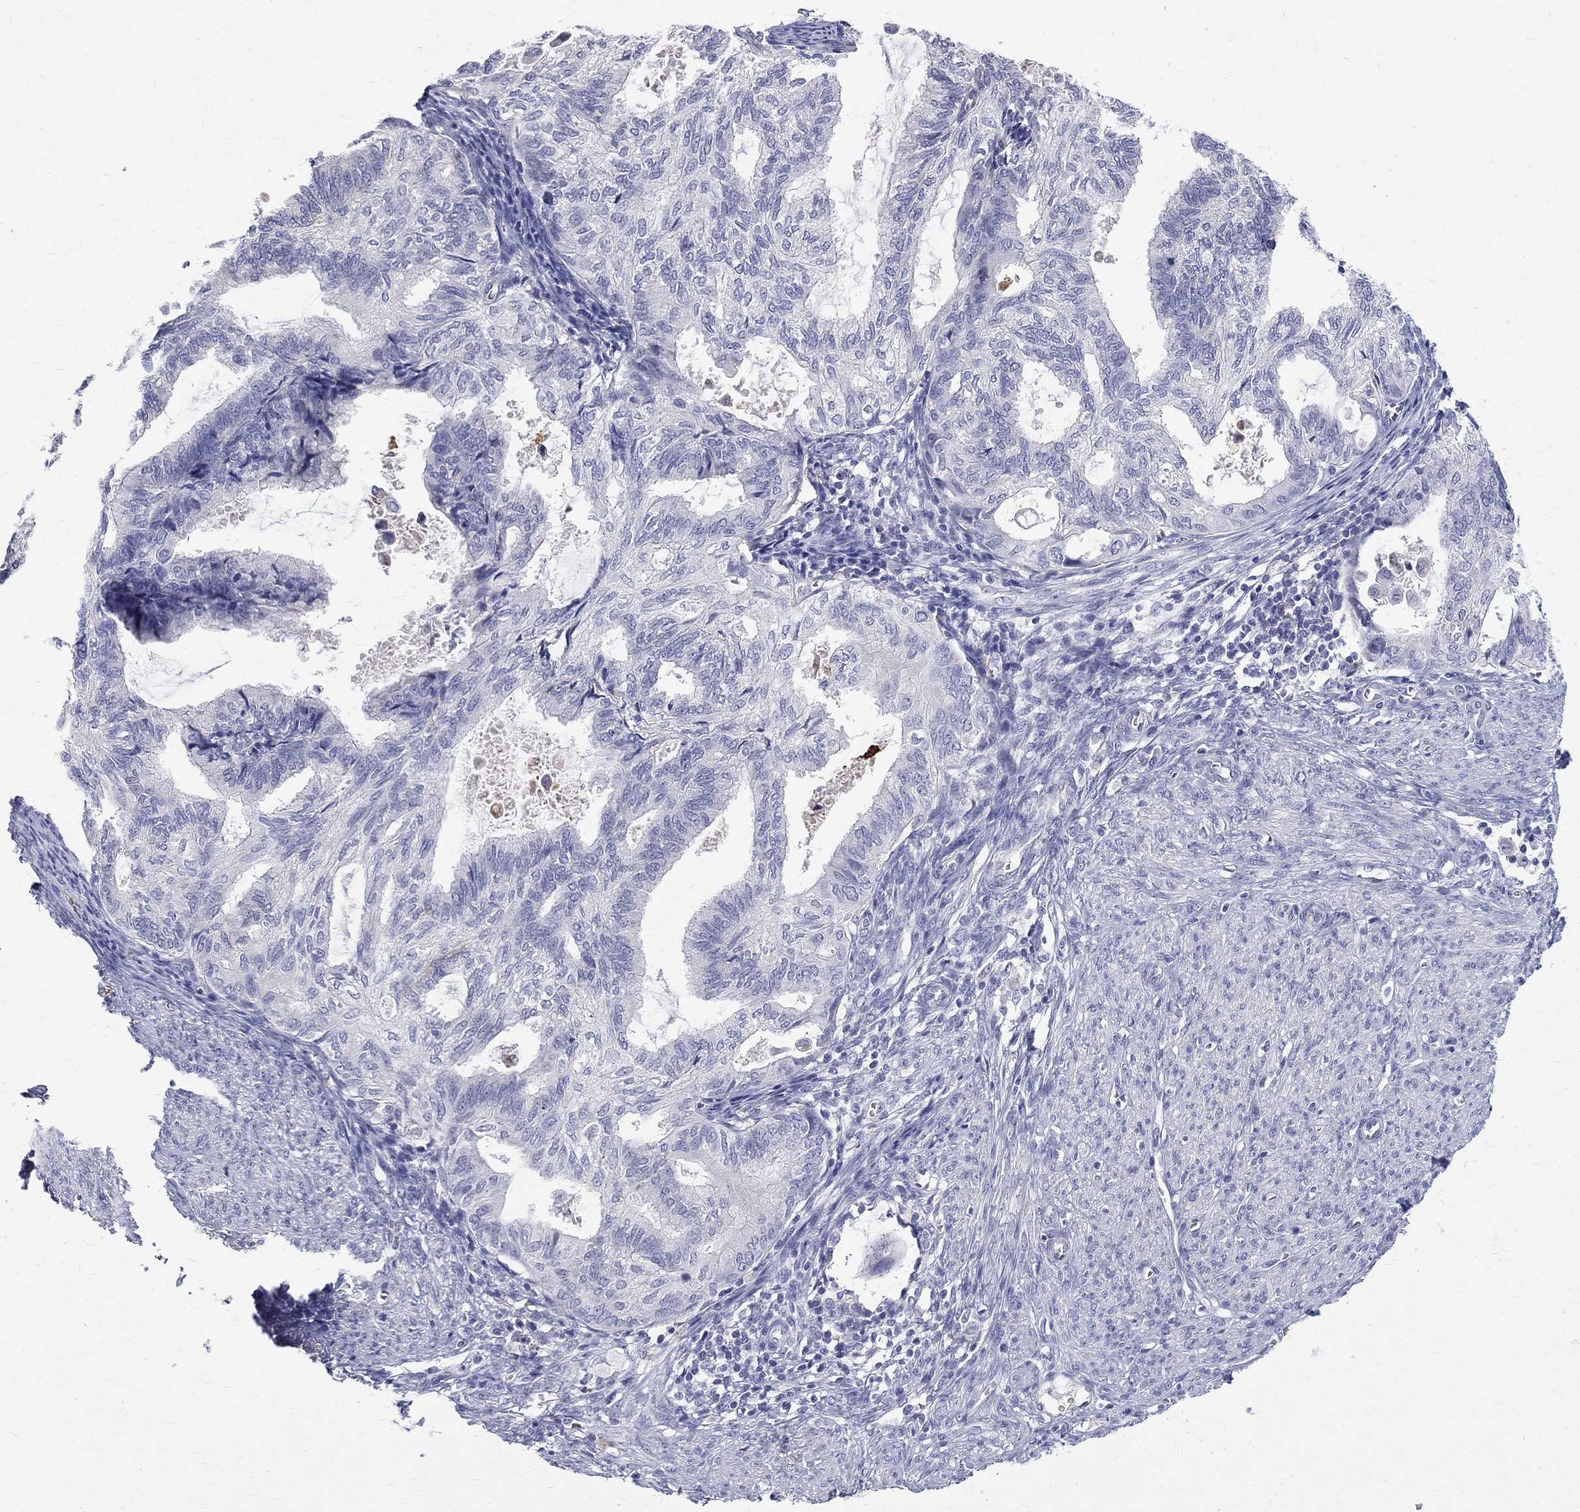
{"staining": {"intensity": "negative", "quantity": "none", "location": "none"}, "tissue": "endometrial cancer", "cell_type": "Tumor cells", "image_type": "cancer", "snomed": [{"axis": "morphology", "description": "Adenocarcinoma, NOS"}, {"axis": "topography", "description": "Endometrium"}], "caption": "Tumor cells are negative for protein expression in human endometrial adenocarcinoma. (IHC, brightfield microscopy, high magnification).", "gene": "AGER", "patient": {"sex": "female", "age": 86}}